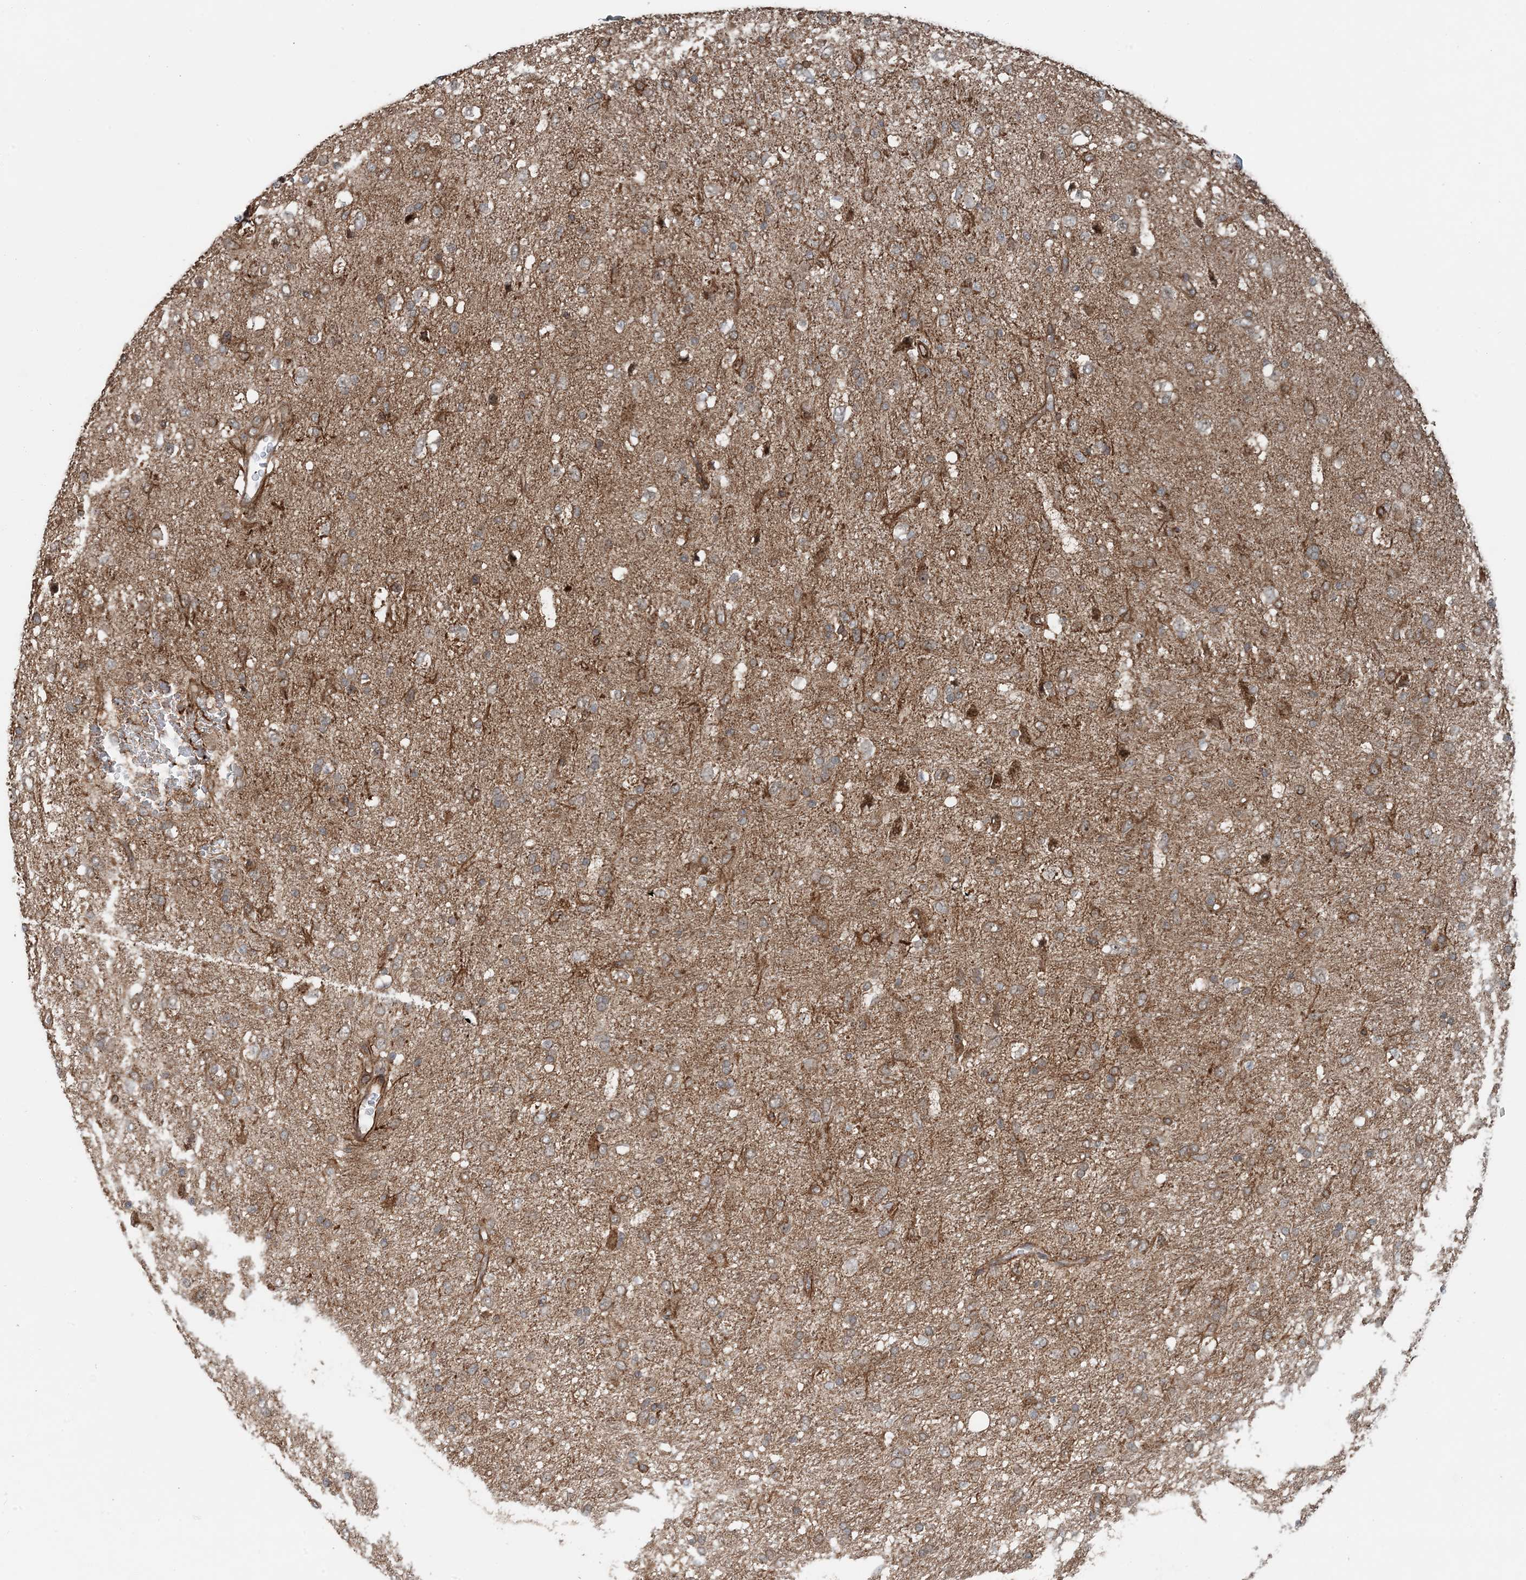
{"staining": {"intensity": "weak", "quantity": "25%-75%", "location": "cytoplasmic/membranous"}, "tissue": "glioma", "cell_type": "Tumor cells", "image_type": "cancer", "snomed": [{"axis": "morphology", "description": "Glioma, malignant, Low grade"}, {"axis": "topography", "description": "Brain"}], "caption": "The immunohistochemical stain labels weak cytoplasmic/membranous expression in tumor cells of malignant low-grade glioma tissue.", "gene": "EDEM2", "patient": {"sex": "male", "age": 77}}